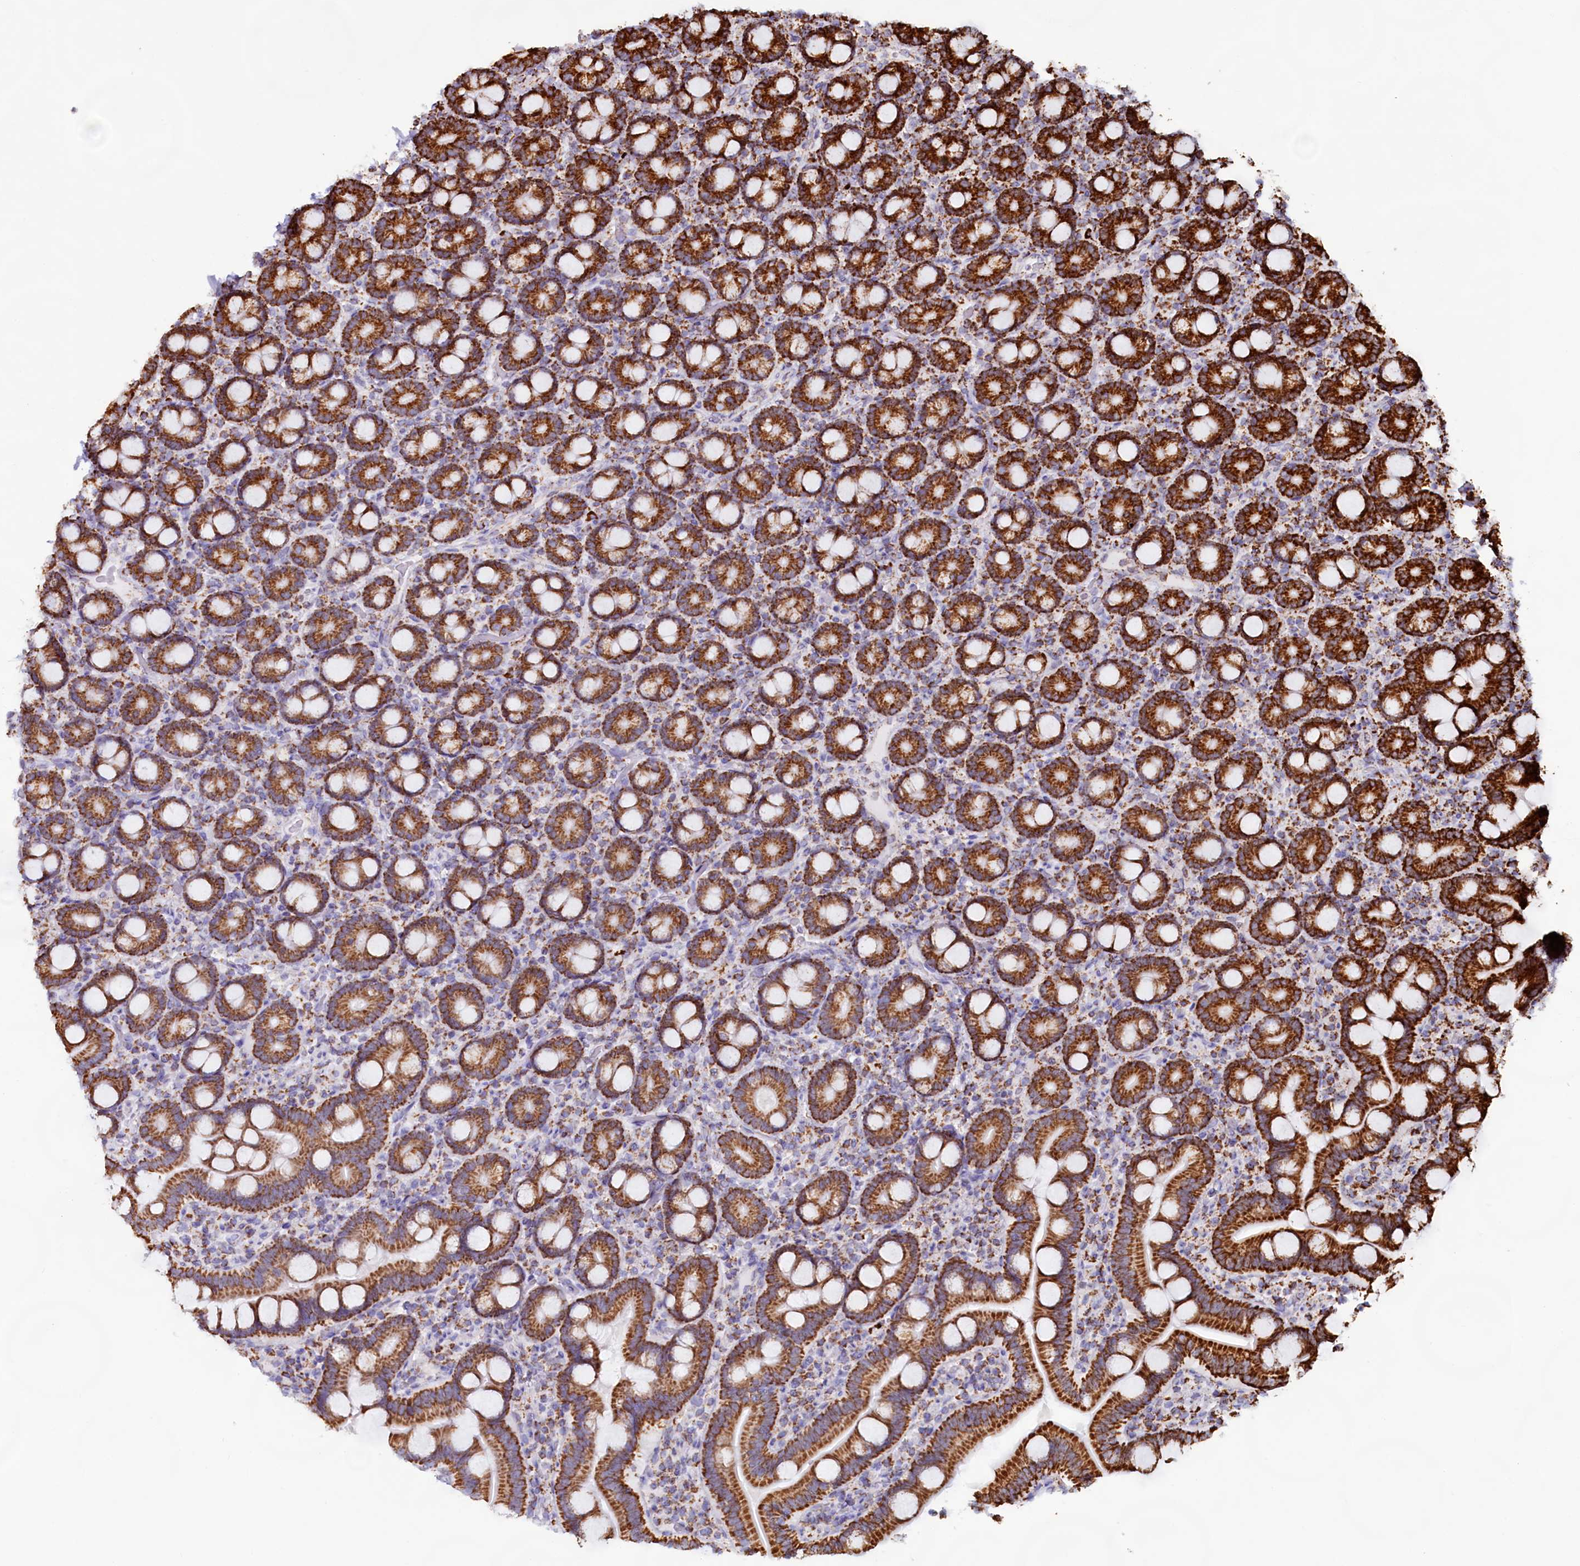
{"staining": {"intensity": "strong", "quantity": ">75%", "location": "cytoplasmic/membranous"}, "tissue": "duodenum", "cell_type": "Glandular cells", "image_type": "normal", "snomed": [{"axis": "morphology", "description": "Normal tissue, NOS"}, {"axis": "topography", "description": "Duodenum"}], "caption": "Glandular cells show high levels of strong cytoplasmic/membranous staining in about >75% of cells in normal human duodenum.", "gene": "C1D", "patient": {"sex": "male", "age": 55}}